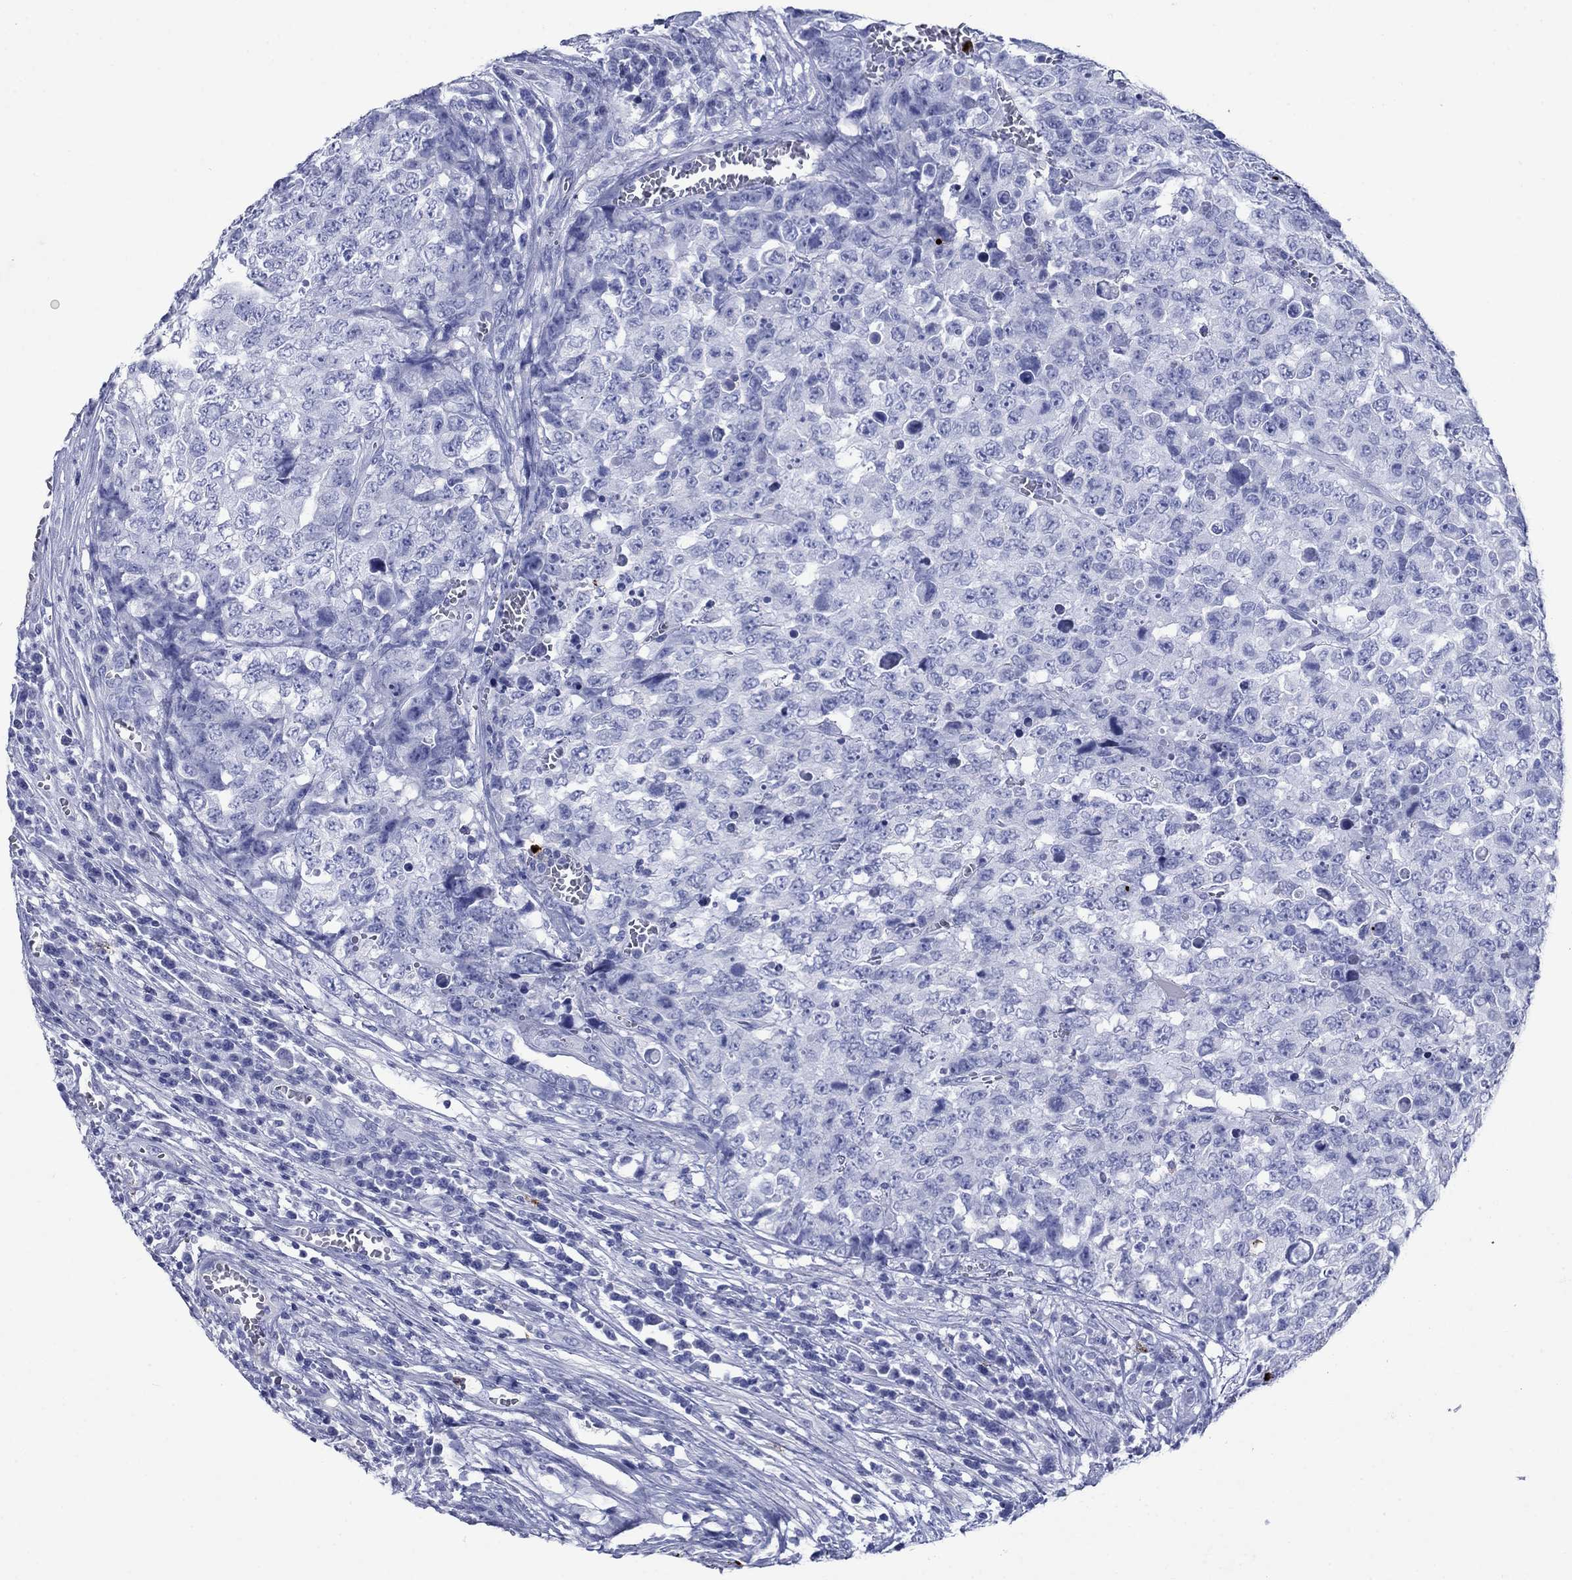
{"staining": {"intensity": "negative", "quantity": "none", "location": "none"}, "tissue": "testis cancer", "cell_type": "Tumor cells", "image_type": "cancer", "snomed": [{"axis": "morphology", "description": "Carcinoma, Embryonal, NOS"}, {"axis": "topography", "description": "Testis"}], "caption": "Photomicrograph shows no significant protein staining in tumor cells of embryonal carcinoma (testis).", "gene": "AZU1", "patient": {"sex": "male", "age": 23}}